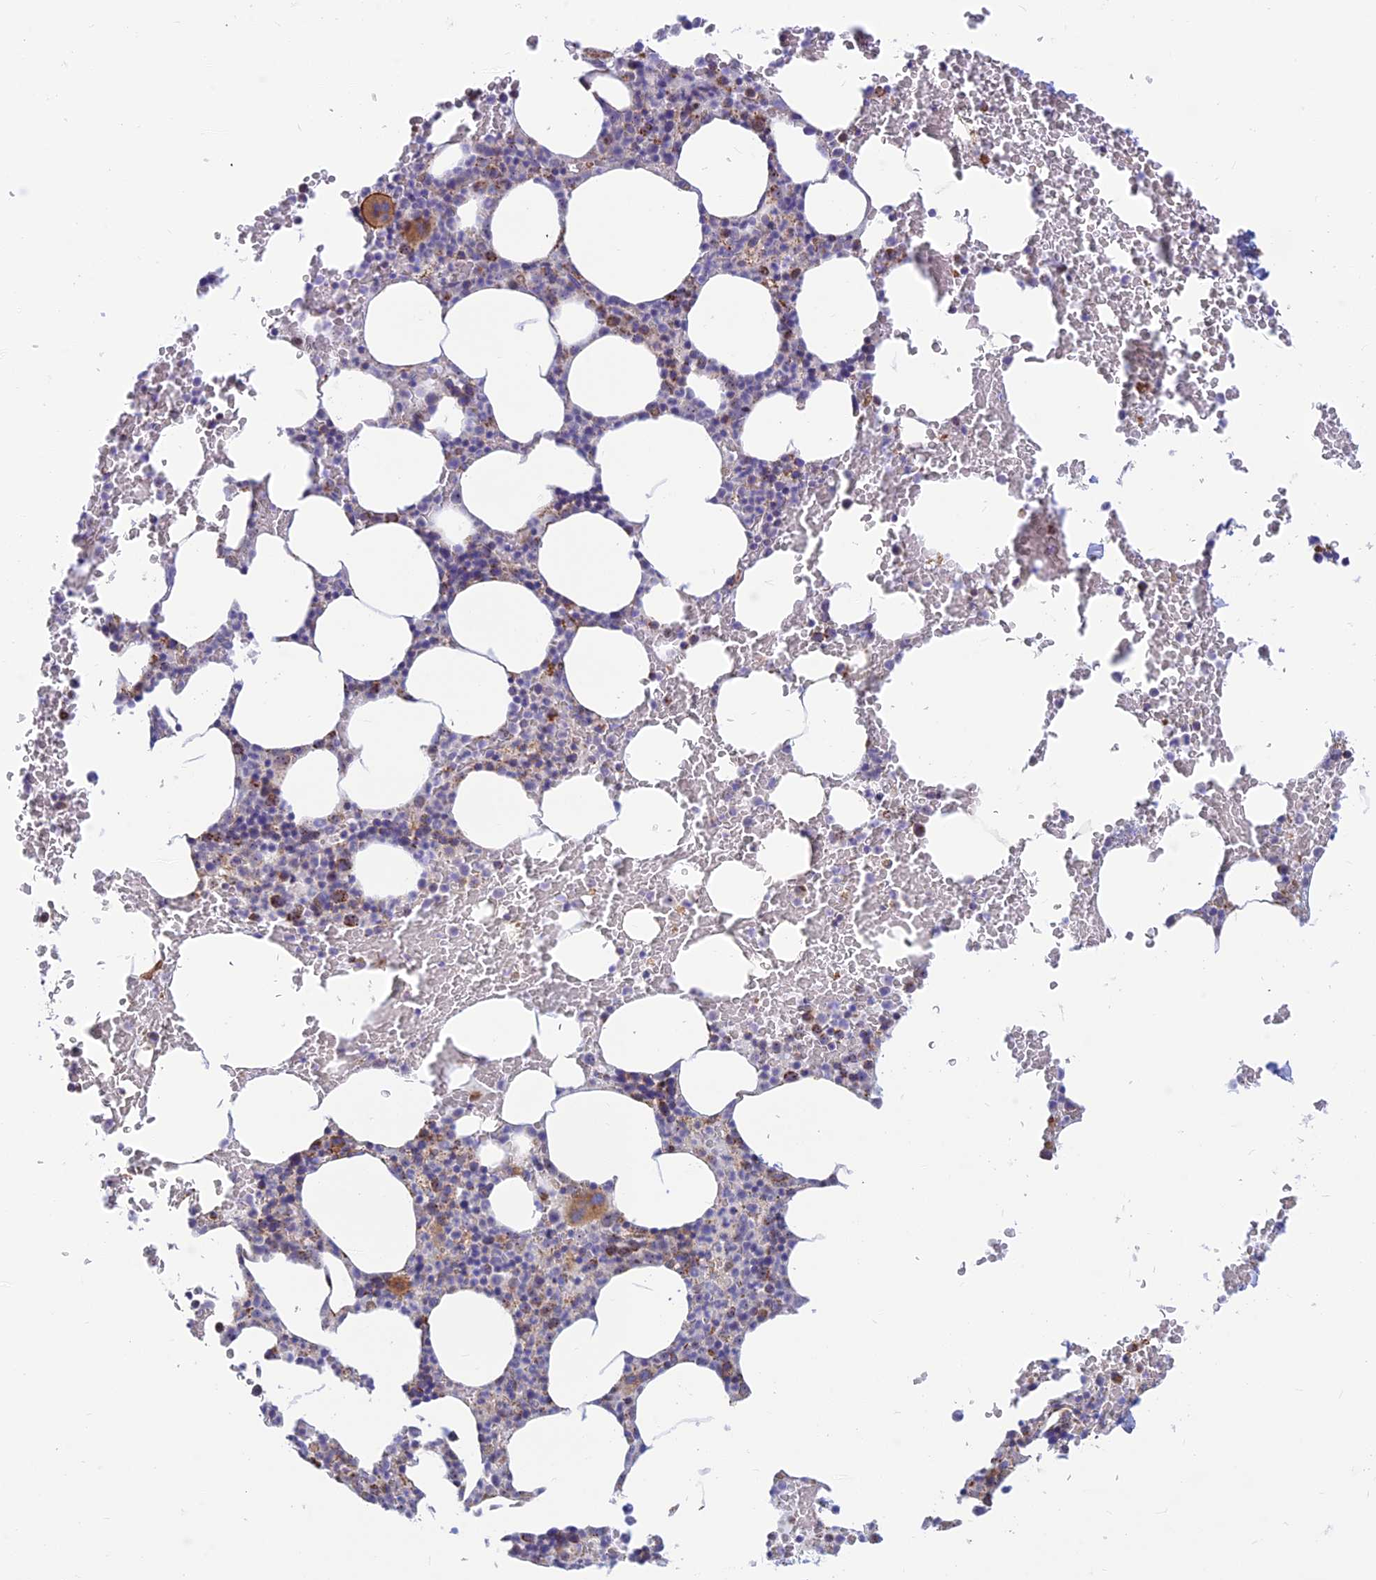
{"staining": {"intensity": "moderate", "quantity": "<25%", "location": "cytoplasmic/membranous"}, "tissue": "bone marrow", "cell_type": "Hematopoietic cells", "image_type": "normal", "snomed": [{"axis": "morphology", "description": "Normal tissue, NOS"}, {"axis": "morphology", "description": "Inflammation, NOS"}, {"axis": "topography", "description": "Bone marrow"}], "caption": "A brown stain shows moderate cytoplasmic/membranous expression of a protein in hematopoietic cells of unremarkable human bone marrow.", "gene": "POLR1G", "patient": {"sex": "female", "age": 78}}